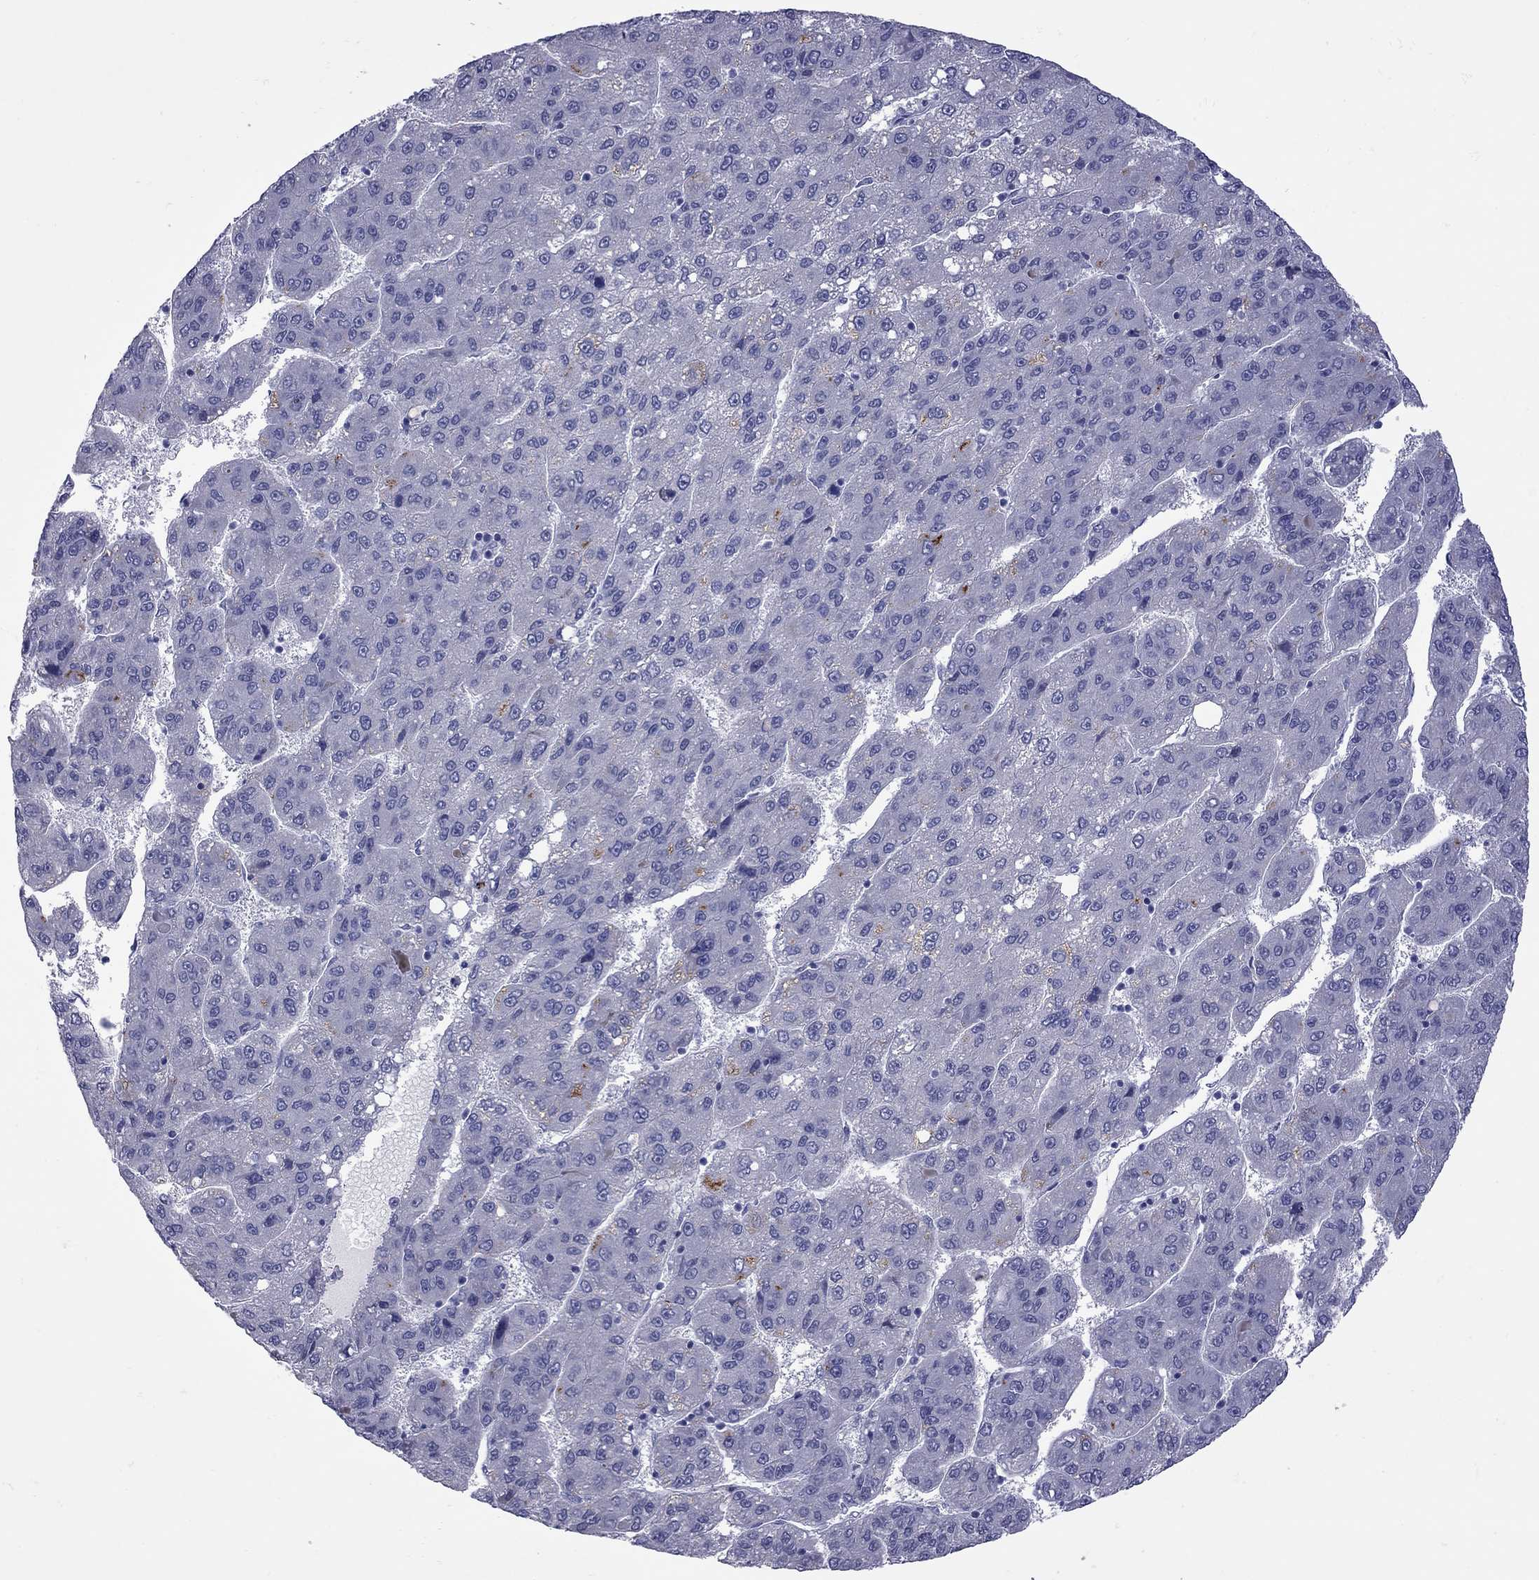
{"staining": {"intensity": "negative", "quantity": "none", "location": "none"}, "tissue": "liver cancer", "cell_type": "Tumor cells", "image_type": "cancer", "snomed": [{"axis": "morphology", "description": "Carcinoma, Hepatocellular, NOS"}, {"axis": "topography", "description": "Liver"}], "caption": "A histopathology image of human liver cancer (hepatocellular carcinoma) is negative for staining in tumor cells.", "gene": "EPPIN", "patient": {"sex": "female", "age": 82}}